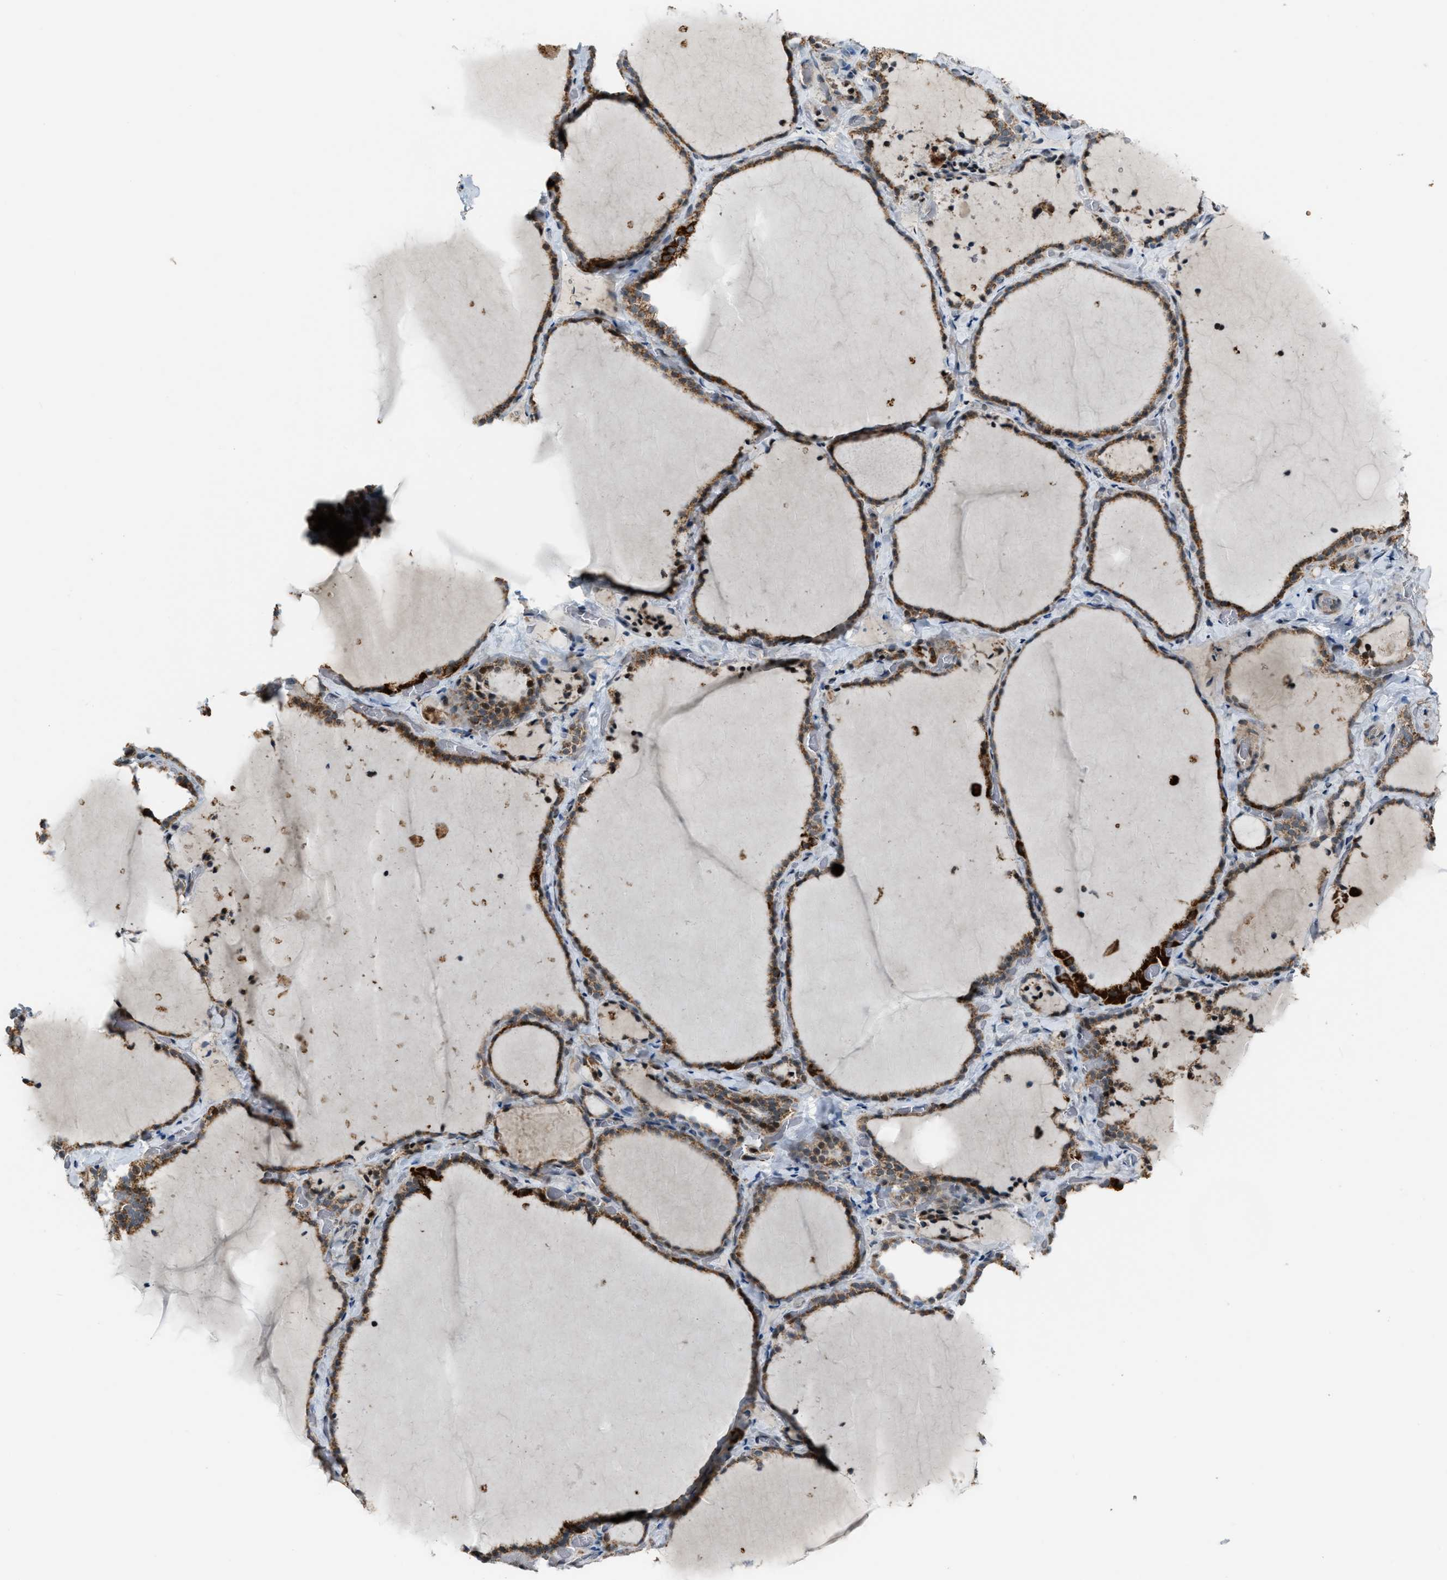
{"staining": {"intensity": "strong", "quantity": ">75%", "location": "cytoplasmic/membranous"}, "tissue": "thyroid gland", "cell_type": "Glandular cells", "image_type": "normal", "snomed": [{"axis": "morphology", "description": "Normal tissue, NOS"}, {"axis": "topography", "description": "Thyroid gland"}], "caption": "IHC staining of normal thyroid gland, which exhibits high levels of strong cytoplasmic/membranous staining in approximately >75% of glandular cells indicating strong cytoplasmic/membranous protein positivity. The staining was performed using DAB (3,3'-diaminobenzidine) (brown) for protein detection and nuclei were counterstained in hematoxylin (blue).", "gene": "CHN2", "patient": {"sex": "female", "age": 22}}